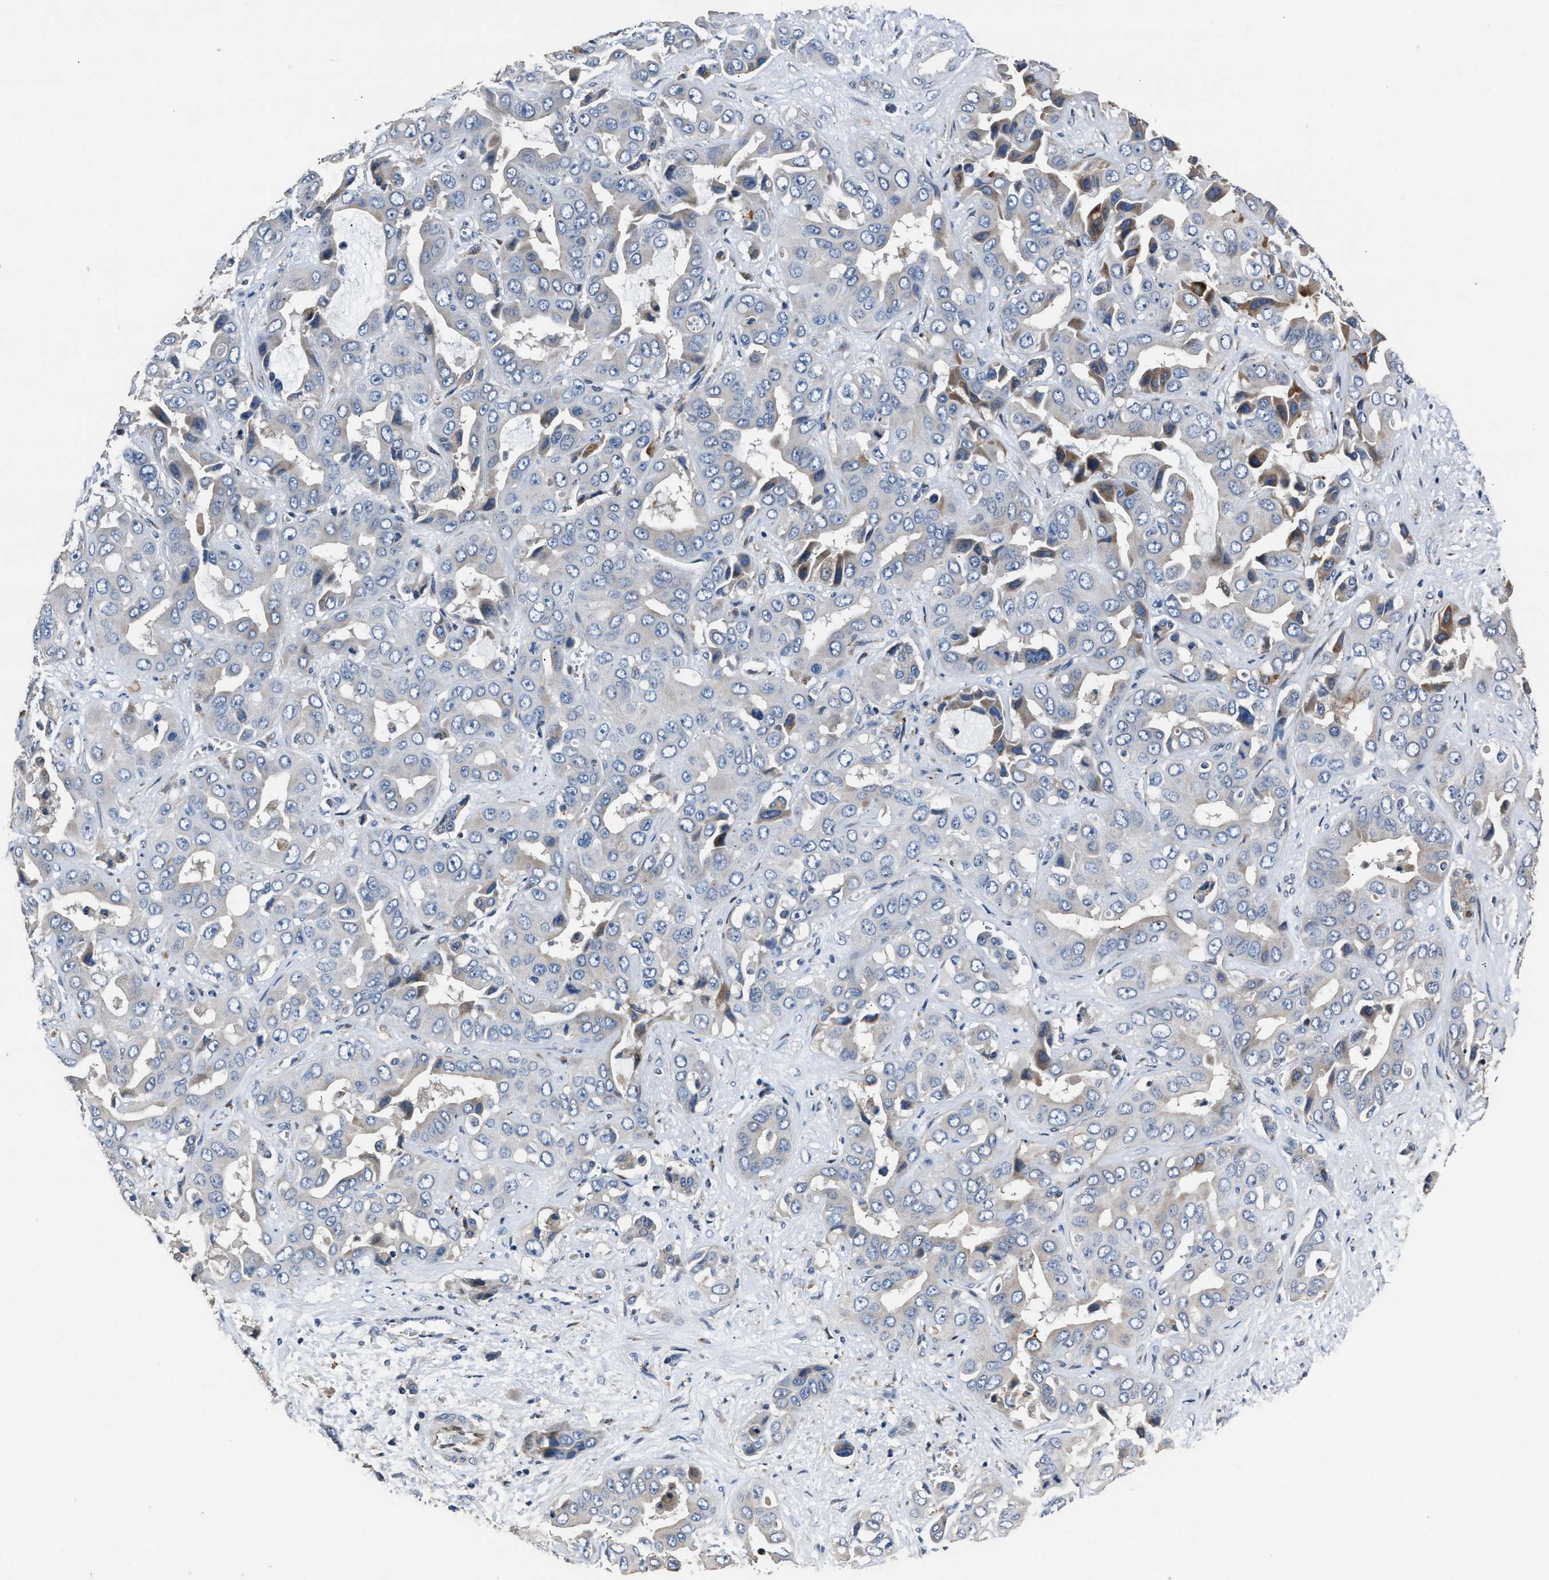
{"staining": {"intensity": "weak", "quantity": "<25%", "location": "cytoplasmic/membranous"}, "tissue": "liver cancer", "cell_type": "Tumor cells", "image_type": "cancer", "snomed": [{"axis": "morphology", "description": "Cholangiocarcinoma"}, {"axis": "topography", "description": "Liver"}], "caption": "Liver cholangiocarcinoma was stained to show a protein in brown. There is no significant positivity in tumor cells. (DAB (3,3'-diaminobenzidine) IHC, high magnification).", "gene": "DNAJC24", "patient": {"sex": "female", "age": 52}}